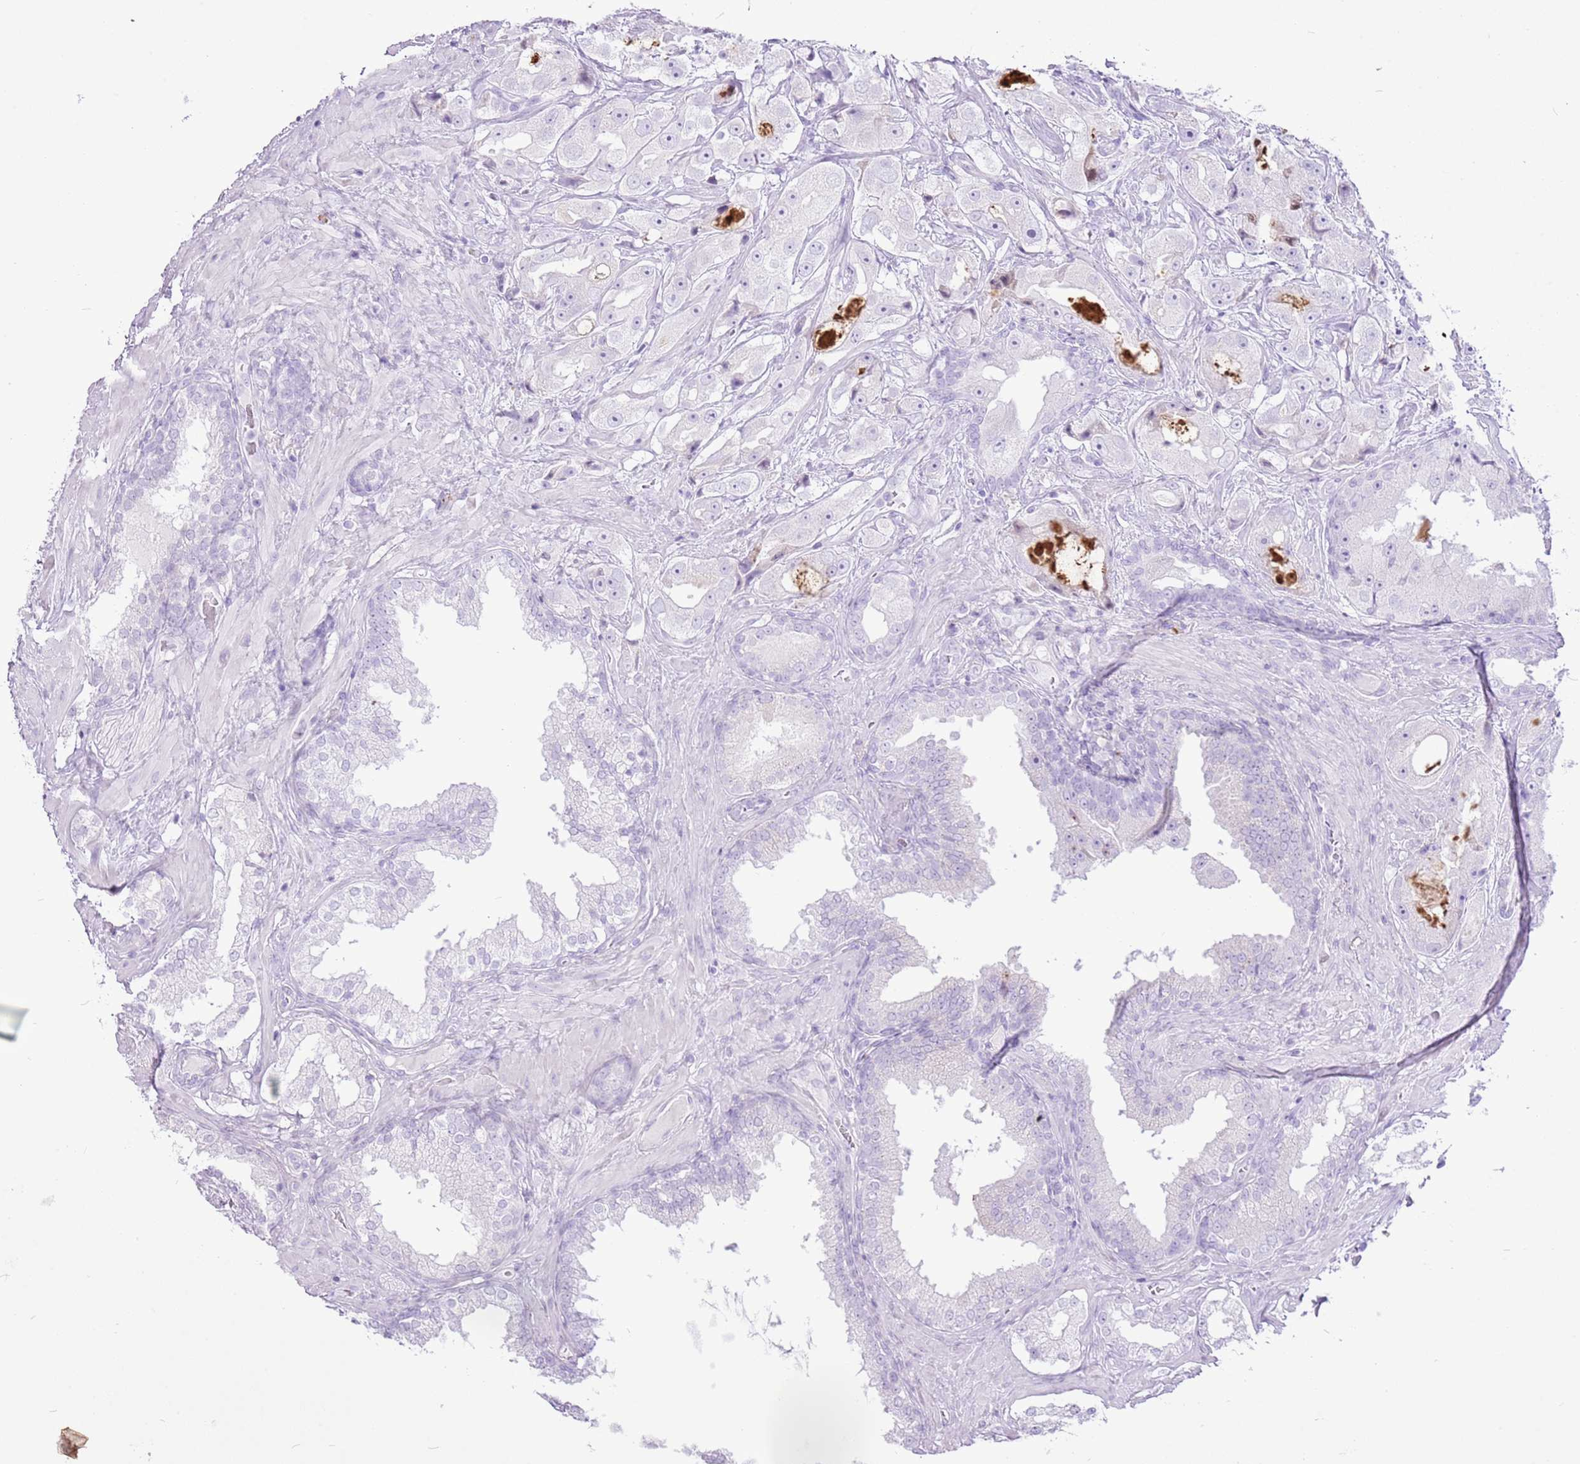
{"staining": {"intensity": "negative", "quantity": "none", "location": "none"}, "tissue": "prostate cancer", "cell_type": "Tumor cells", "image_type": "cancer", "snomed": [{"axis": "morphology", "description": "Adenocarcinoma, High grade"}, {"axis": "topography", "description": "Prostate"}], "caption": "Image shows no protein positivity in tumor cells of prostate cancer tissue. The staining was performed using DAB (3,3'-diaminobenzidine) to visualize the protein expression in brown, while the nuclei were stained in blue with hematoxylin (Magnification: 20x).", "gene": "CNFN", "patient": {"sex": "male", "age": 73}}